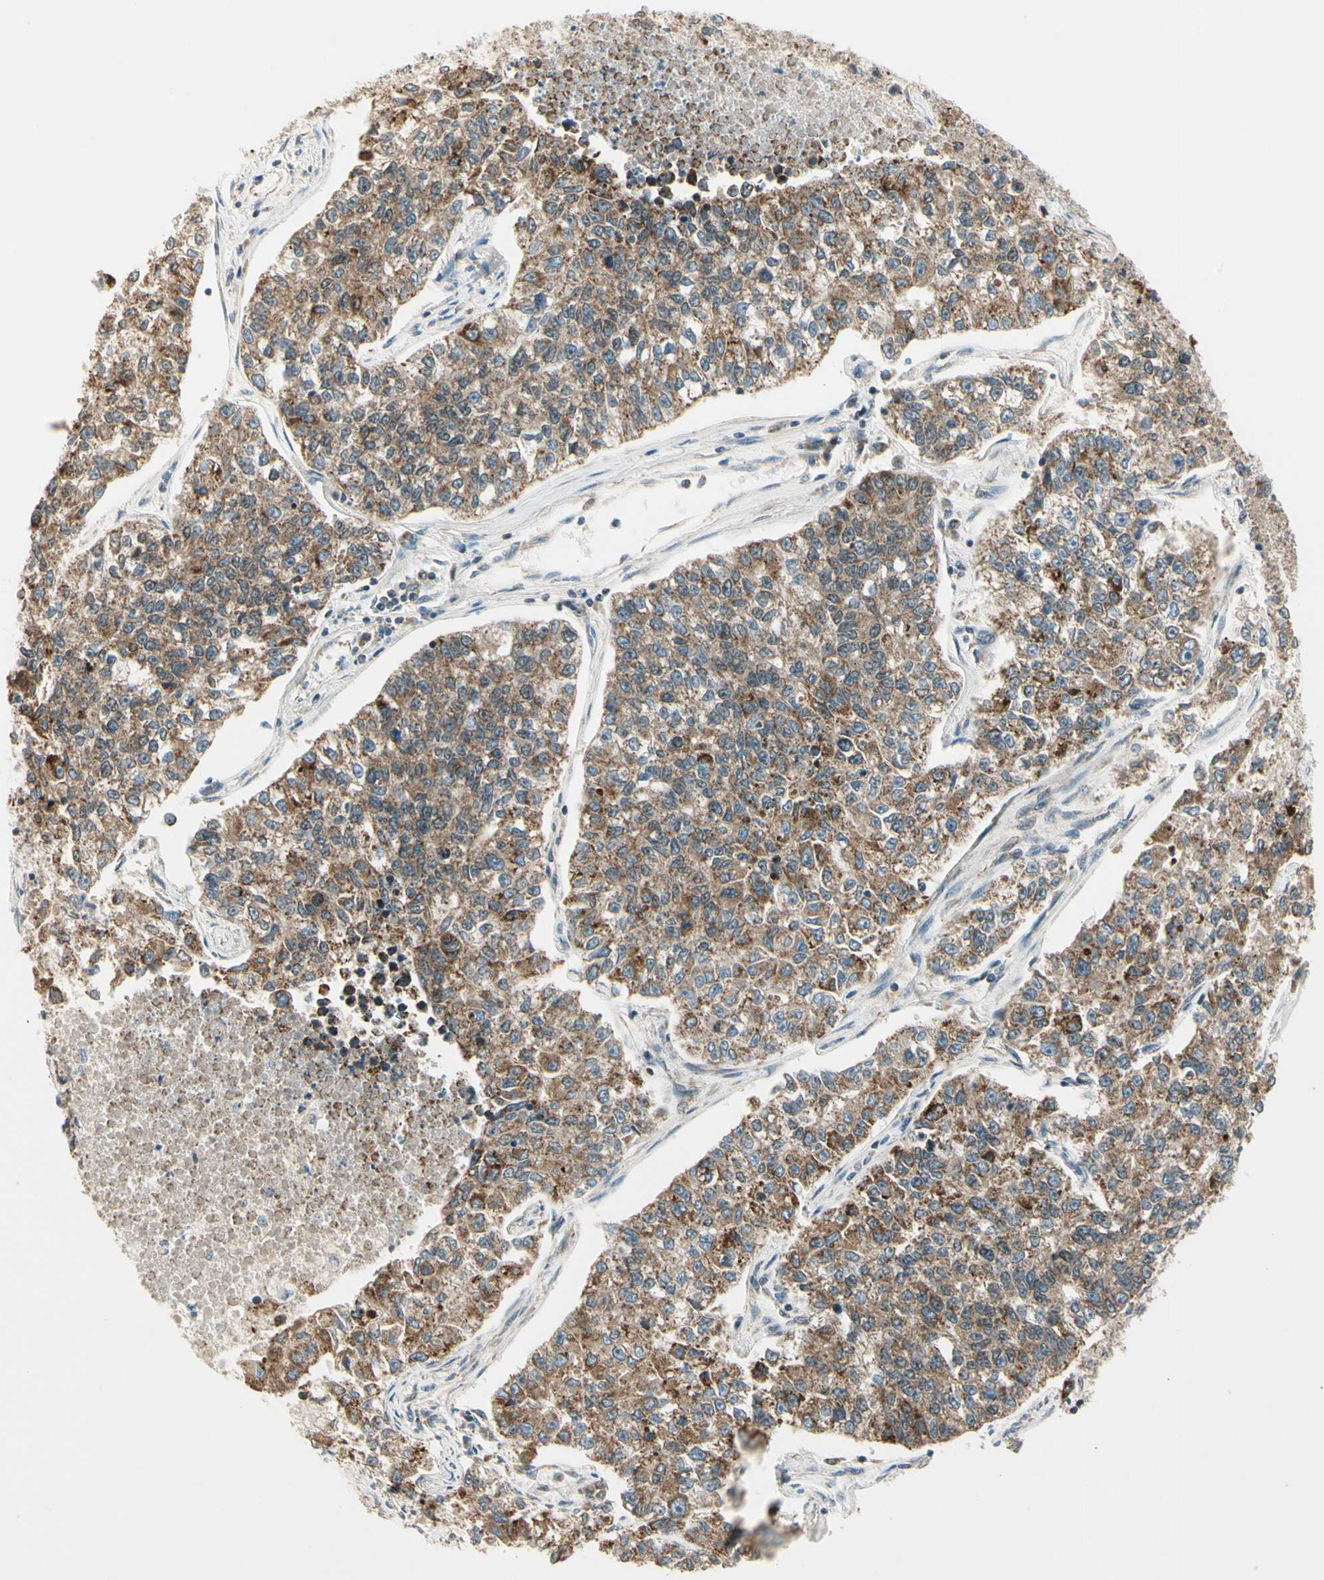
{"staining": {"intensity": "moderate", "quantity": ">75%", "location": "cytoplasmic/membranous"}, "tissue": "lung cancer", "cell_type": "Tumor cells", "image_type": "cancer", "snomed": [{"axis": "morphology", "description": "Adenocarcinoma, NOS"}, {"axis": "topography", "description": "Lung"}], "caption": "Immunohistochemistry (IHC) of human adenocarcinoma (lung) demonstrates medium levels of moderate cytoplasmic/membranous positivity in approximately >75% of tumor cells.", "gene": "KHDC4", "patient": {"sex": "male", "age": 49}}